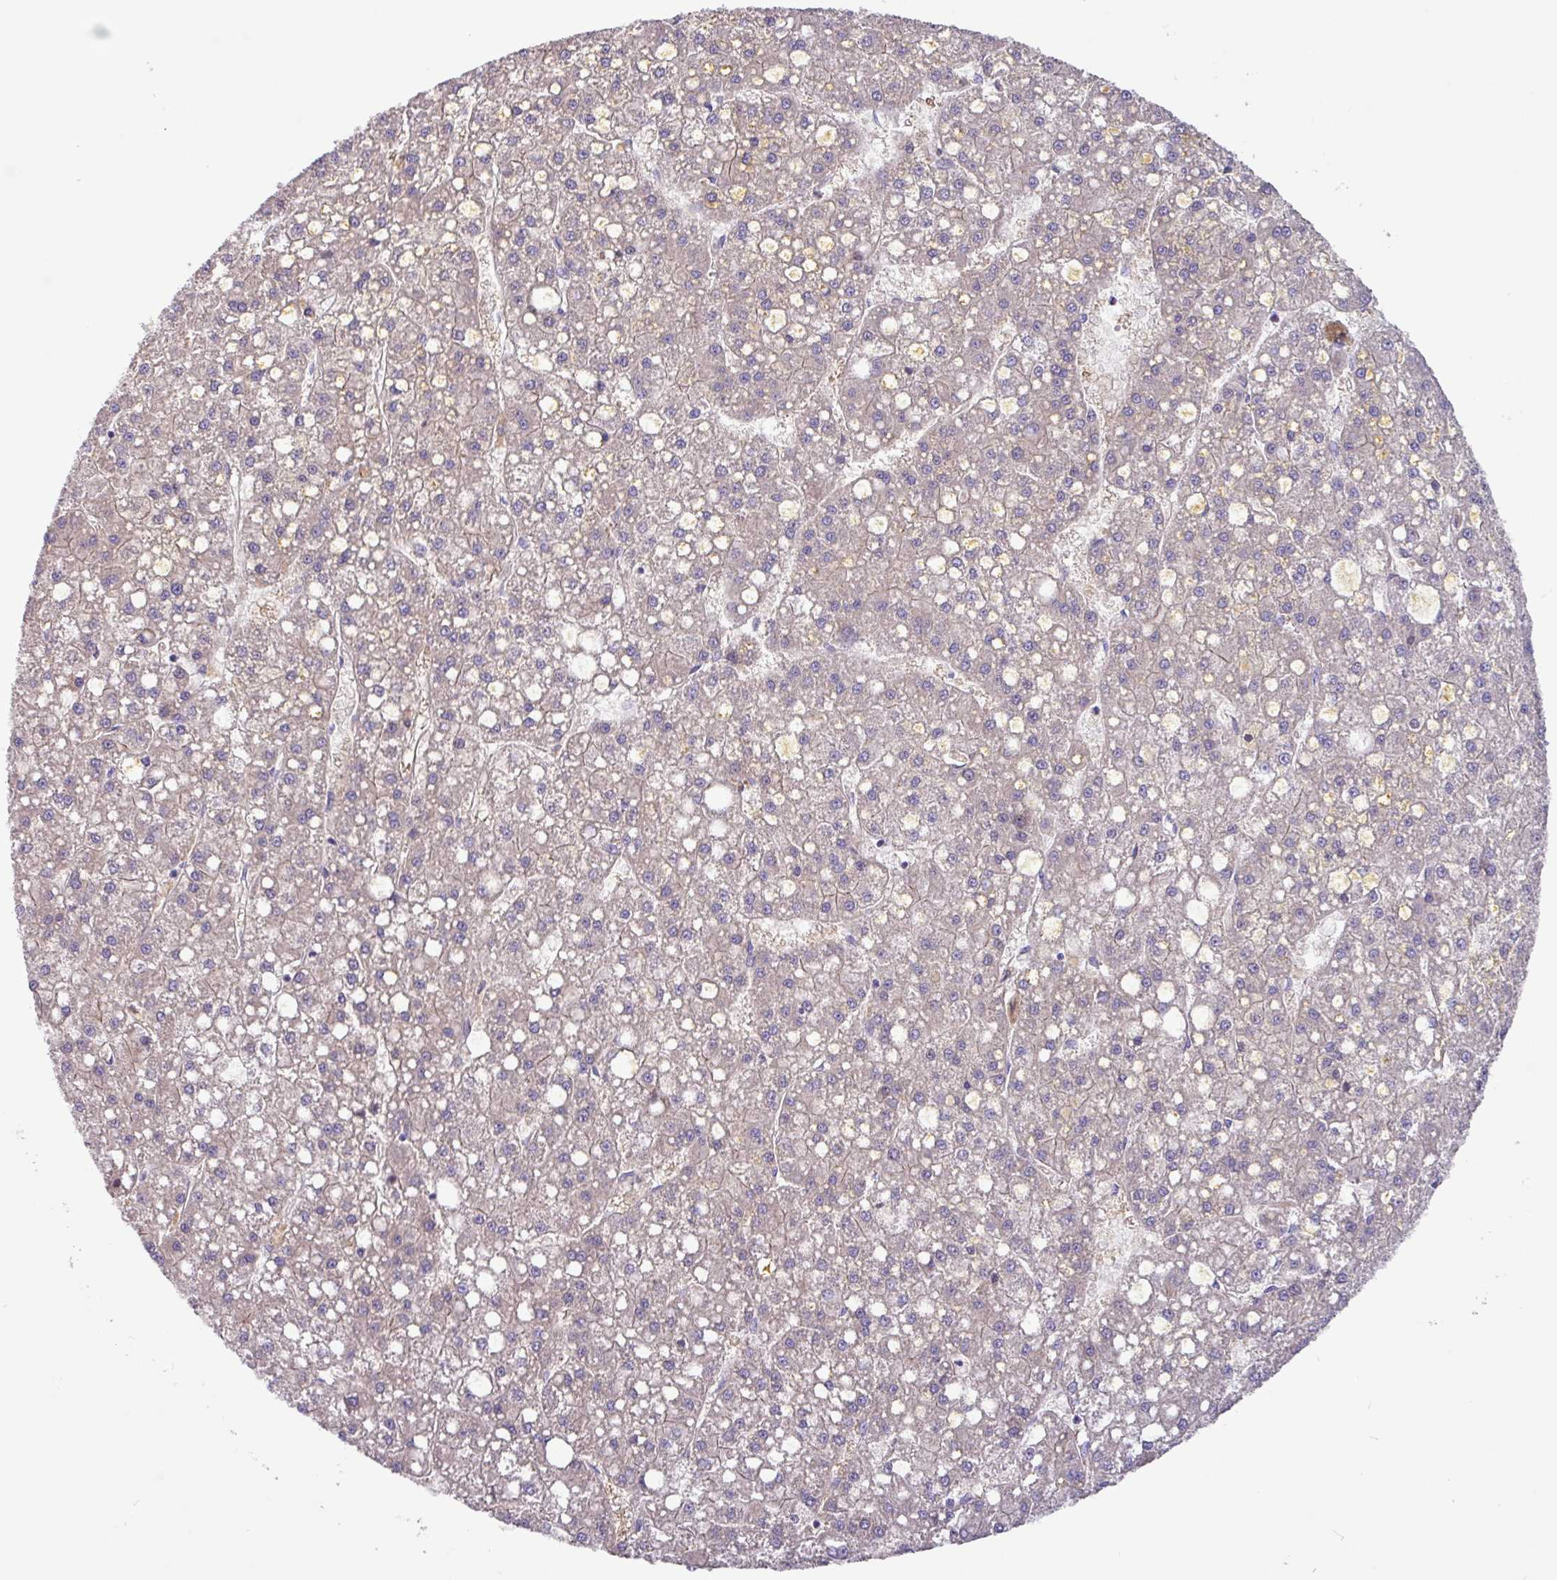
{"staining": {"intensity": "negative", "quantity": "none", "location": "none"}, "tissue": "liver cancer", "cell_type": "Tumor cells", "image_type": "cancer", "snomed": [{"axis": "morphology", "description": "Carcinoma, Hepatocellular, NOS"}, {"axis": "topography", "description": "Liver"}], "caption": "The immunohistochemistry (IHC) photomicrograph has no significant expression in tumor cells of hepatocellular carcinoma (liver) tissue.", "gene": "MRM2", "patient": {"sex": "male", "age": 67}}